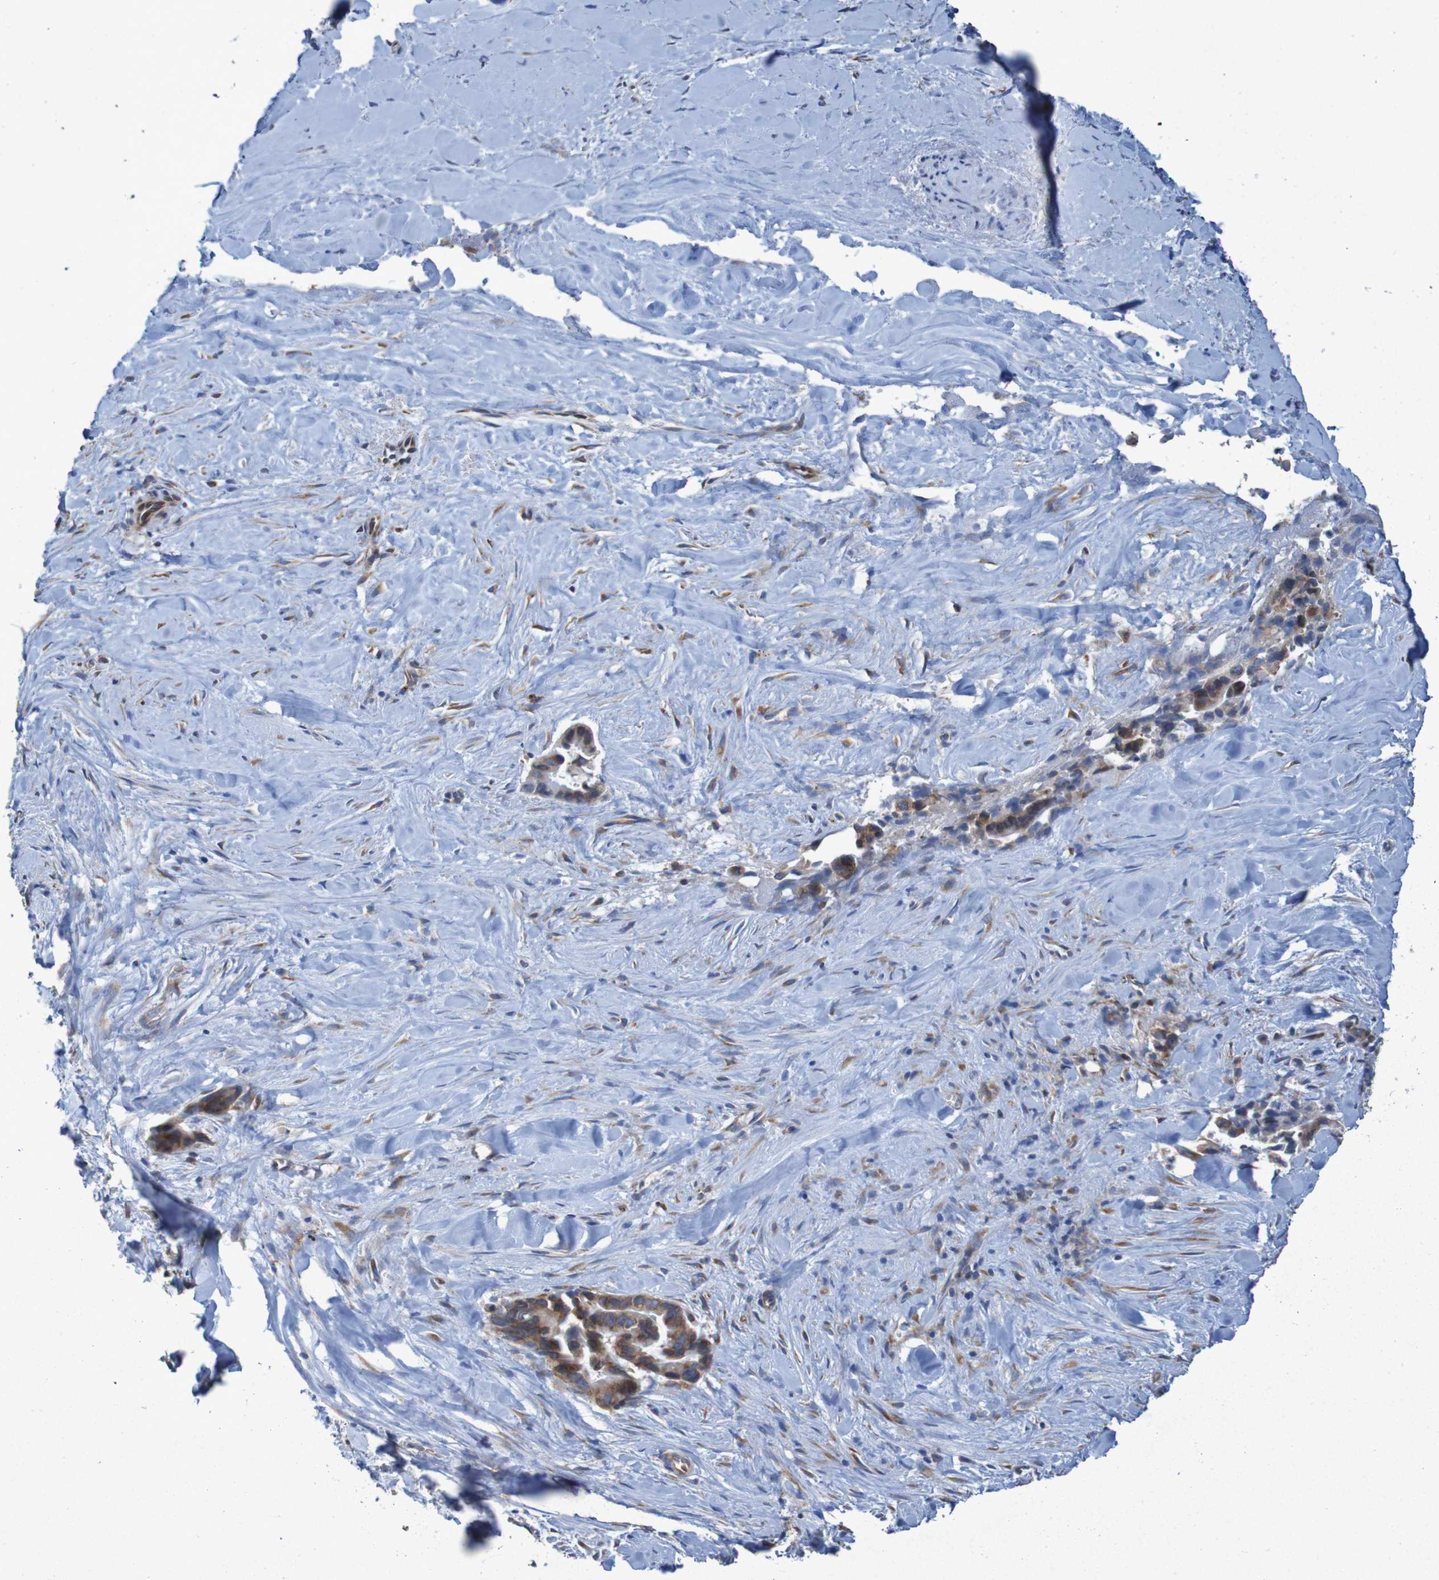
{"staining": {"intensity": "weak", "quantity": ">75%", "location": "cytoplasmic/membranous"}, "tissue": "liver cancer", "cell_type": "Tumor cells", "image_type": "cancer", "snomed": [{"axis": "morphology", "description": "Cholangiocarcinoma"}, {"axis": "topography", "description": "Liver"}], "caption": "Protein expression analysis of human cholangiocarcinoma (liver) reveals weak cytoplasmic/membranous positivity in about >75% of tumor cells.", "gene": "RPL10", "patient": {"sex": "female", "age": 55}}